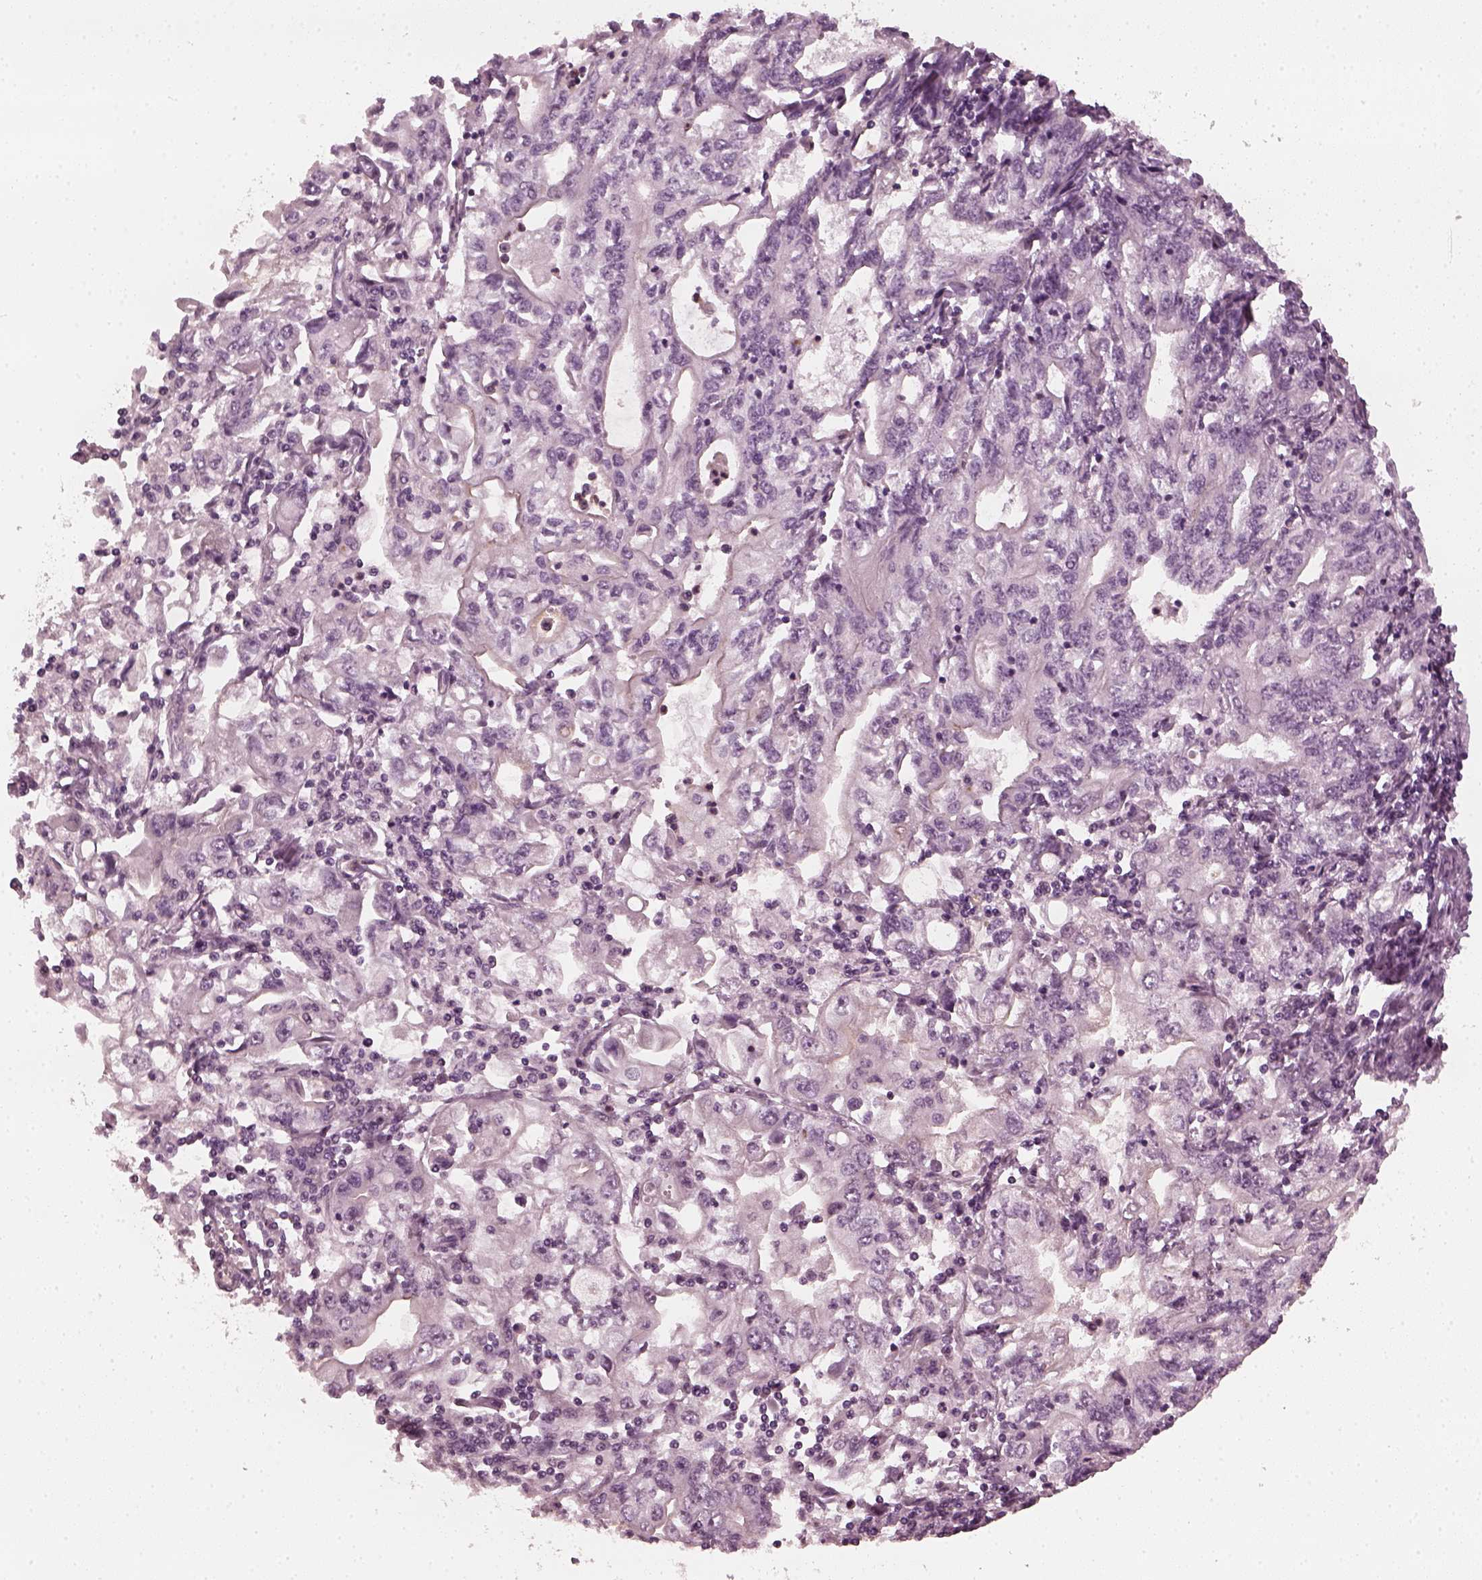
{"staining": {"intensity": "negative", "quantity": "none", "location": "none"}, "tissue": "stomach cancer", "cell_type": "Tumor cells", "image_type": "cancer", "snomed": [{"axis": "morphology", "description": "Adenocarcinoma, NOS"}, {"axis": "topography", "description": "Stomach, lower"}], "caption": "Stomach cancer (adenocarcinoma) was stained to show a protein in brown. There is no significant positivity in tumor cells. The staining is performed using DAB (3,3'-diaminobenzidine) brown chromogen with nuclei counter-stained in using hematoxylin.", "gene": "CCDC170", "patient": {"sex": "female", "age": 72}}